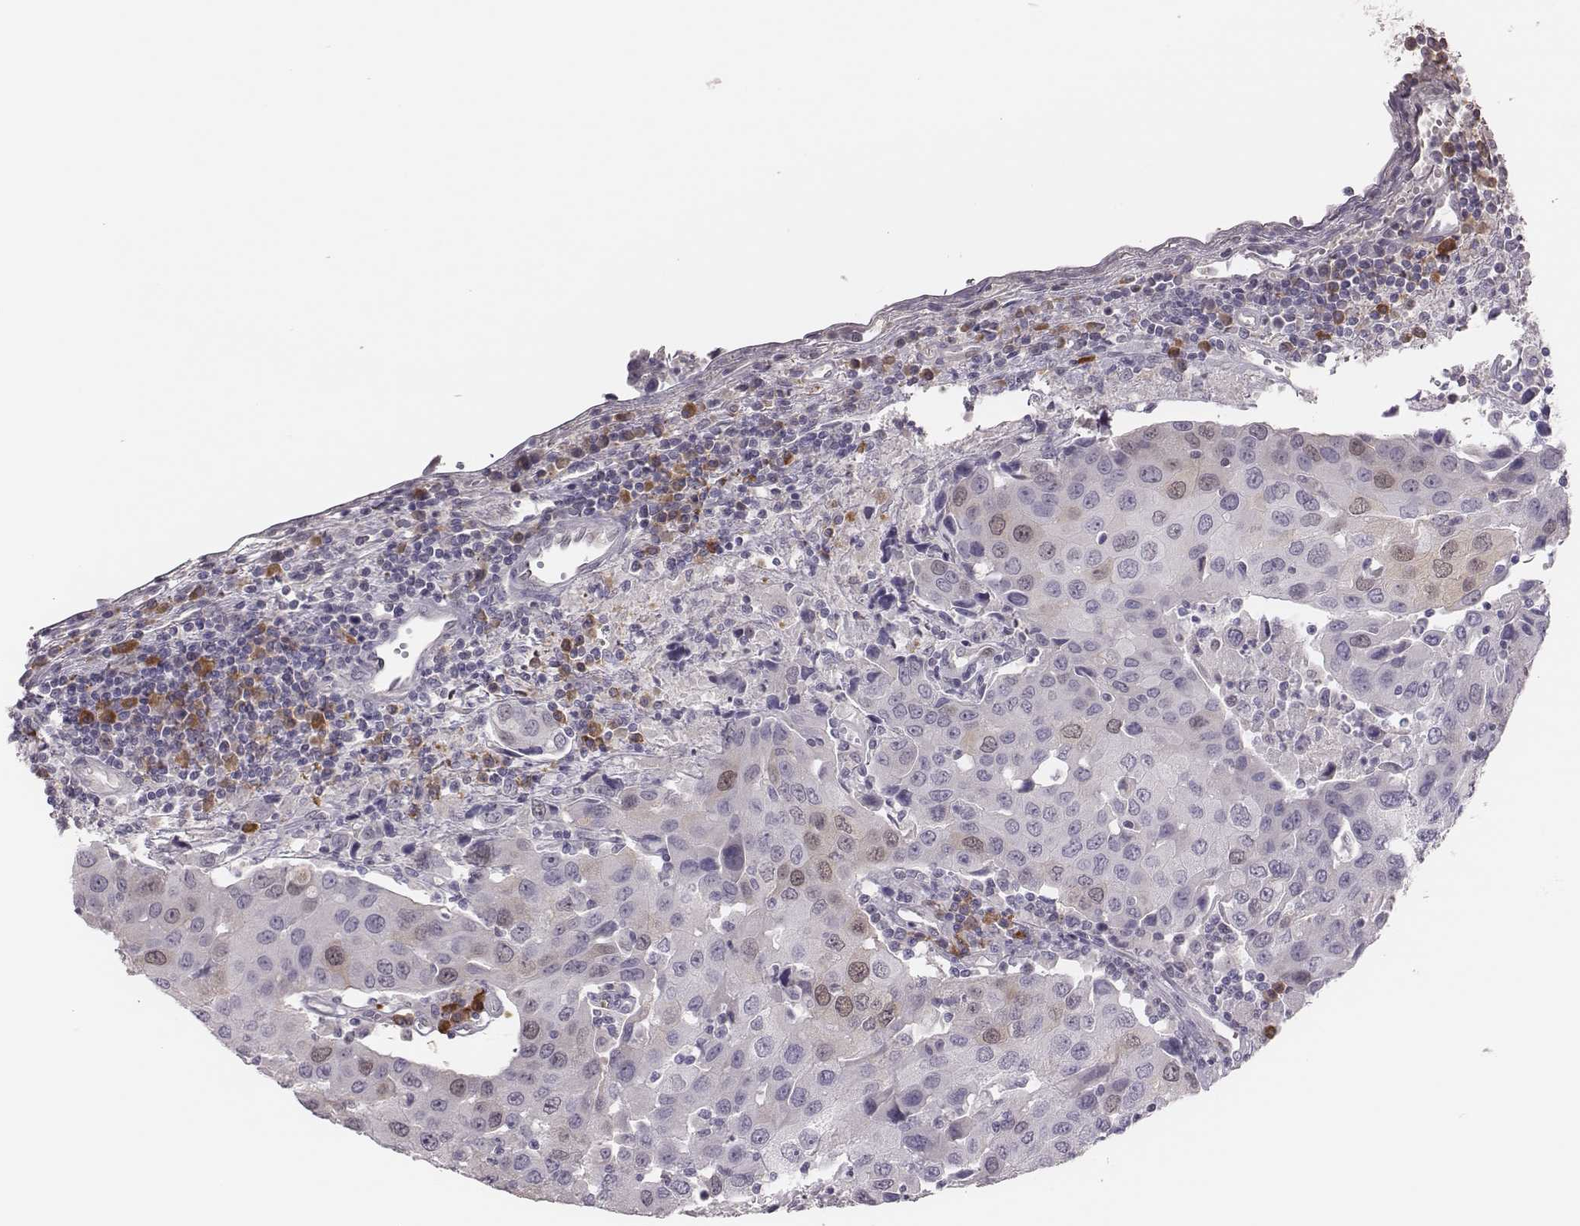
{"staining": {"intensity": "weak", "quantity": "<25%", "location": "cytoplasmic/membranous"}, "tissue": "urothelial cancer", "cell_type": "Tumor cells", "image_type": "cancer", "snomed": [{"axis": "morphology", "description": "Urothelial carcinoma, High grade"}, {"axis": "topography", "description": "Urinary bladder"}], "caption": "The photomicrograph reveals no staining of tumor cells in urothelial cancer.", "gene": "PBK", "patient": {"sex": "female", "age": 85}}